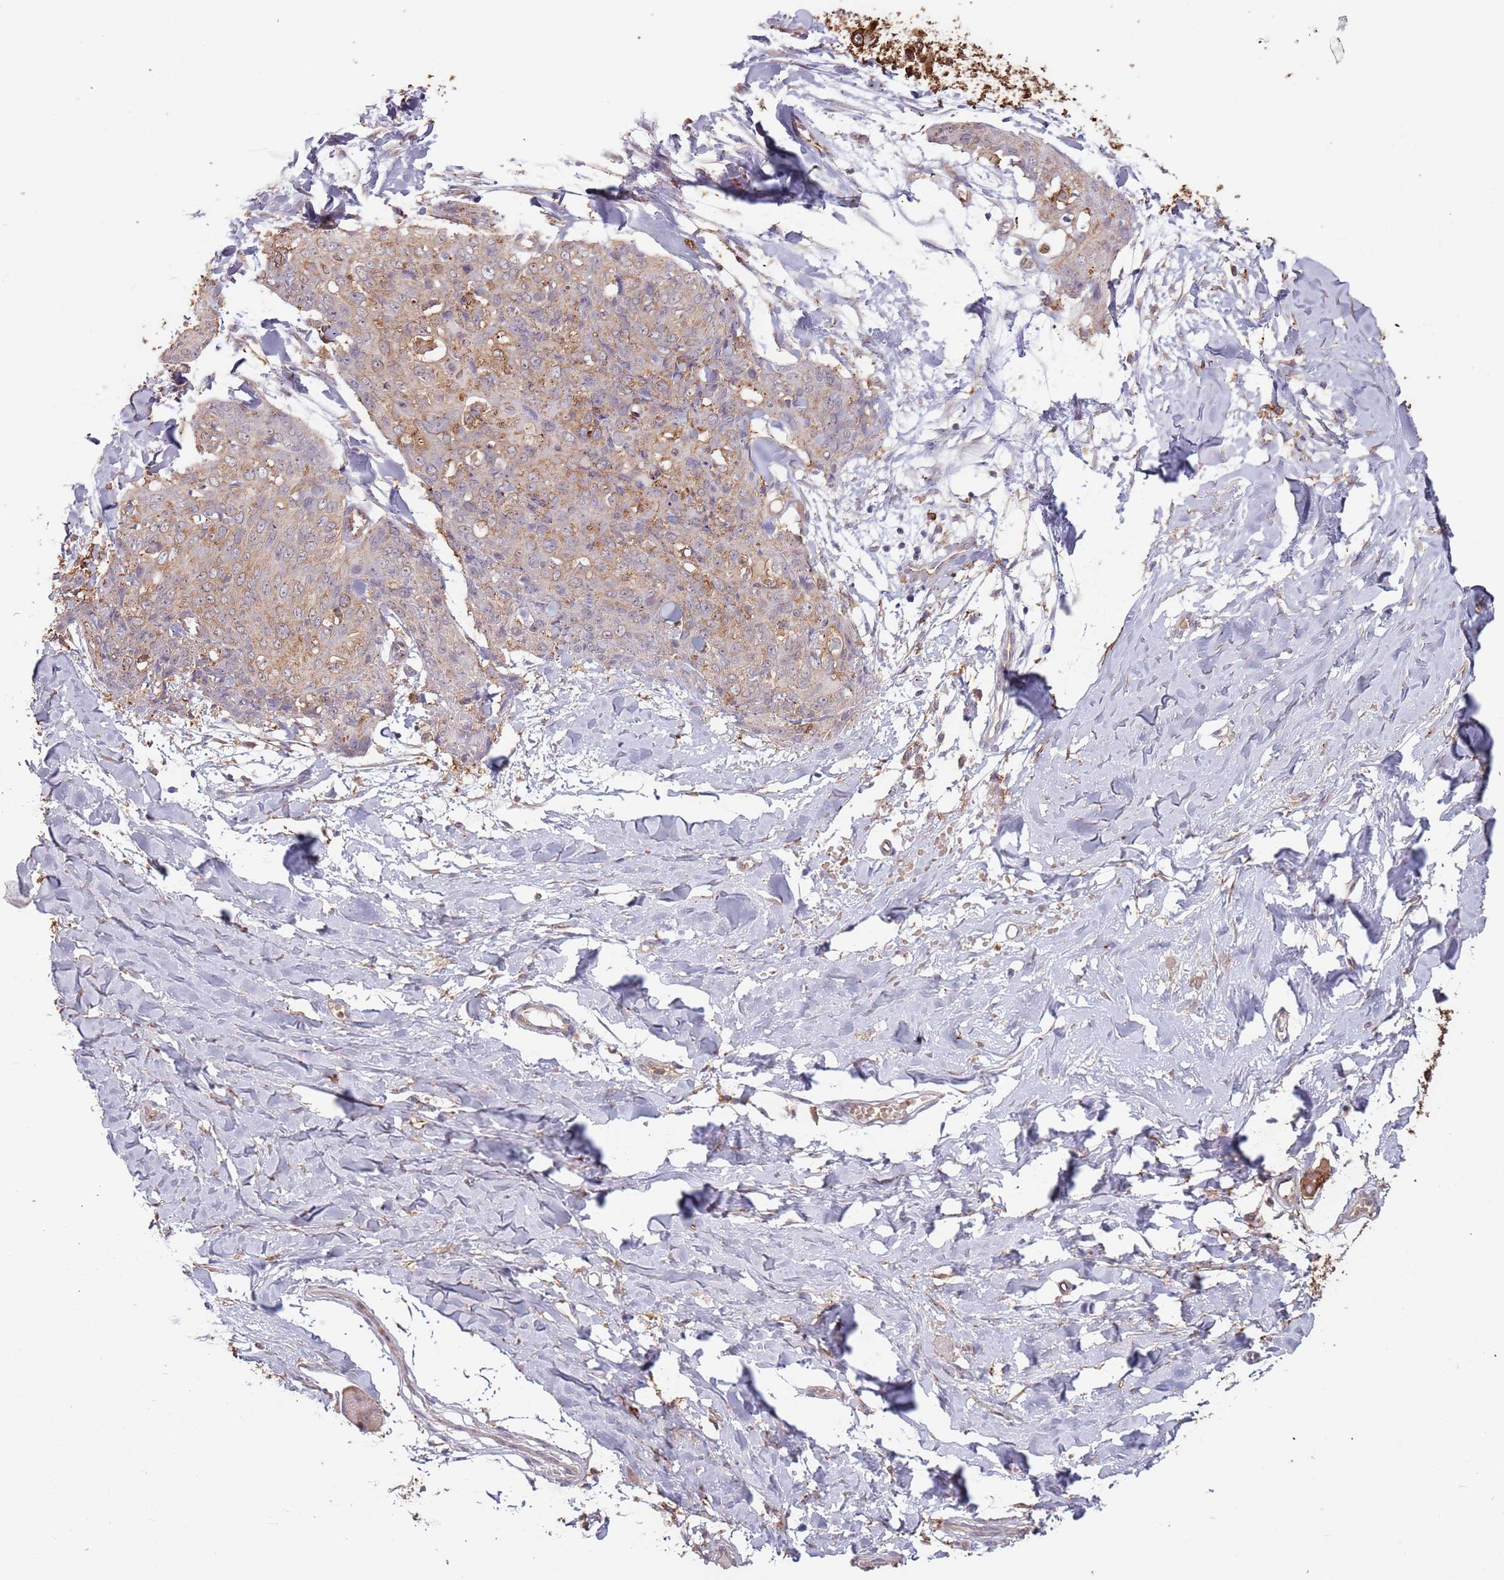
{"staining": {"intensity": "weak", "quantity": "<25%", "location": "cytoplasmic/membranous"}, "tissue": "skin cancer", "cell_type": "Tumor cells", "image_type": "cancer", "snomed": [{"axis": "morphology", "description": "Squamous cell carcinoma, NOS"}, {"axis": "topography", "description": "Skin"}, {"axis": "topography", "description": "Vulva"}], "caption": "This image is of skin cancer stained with immunohistochemistry to label a protein in brown with the nuclei are counter-stained blue. There is no staining in tumor cells.", "gene": "ATOSB", "patient": {"sex": "female", "age": 85}}